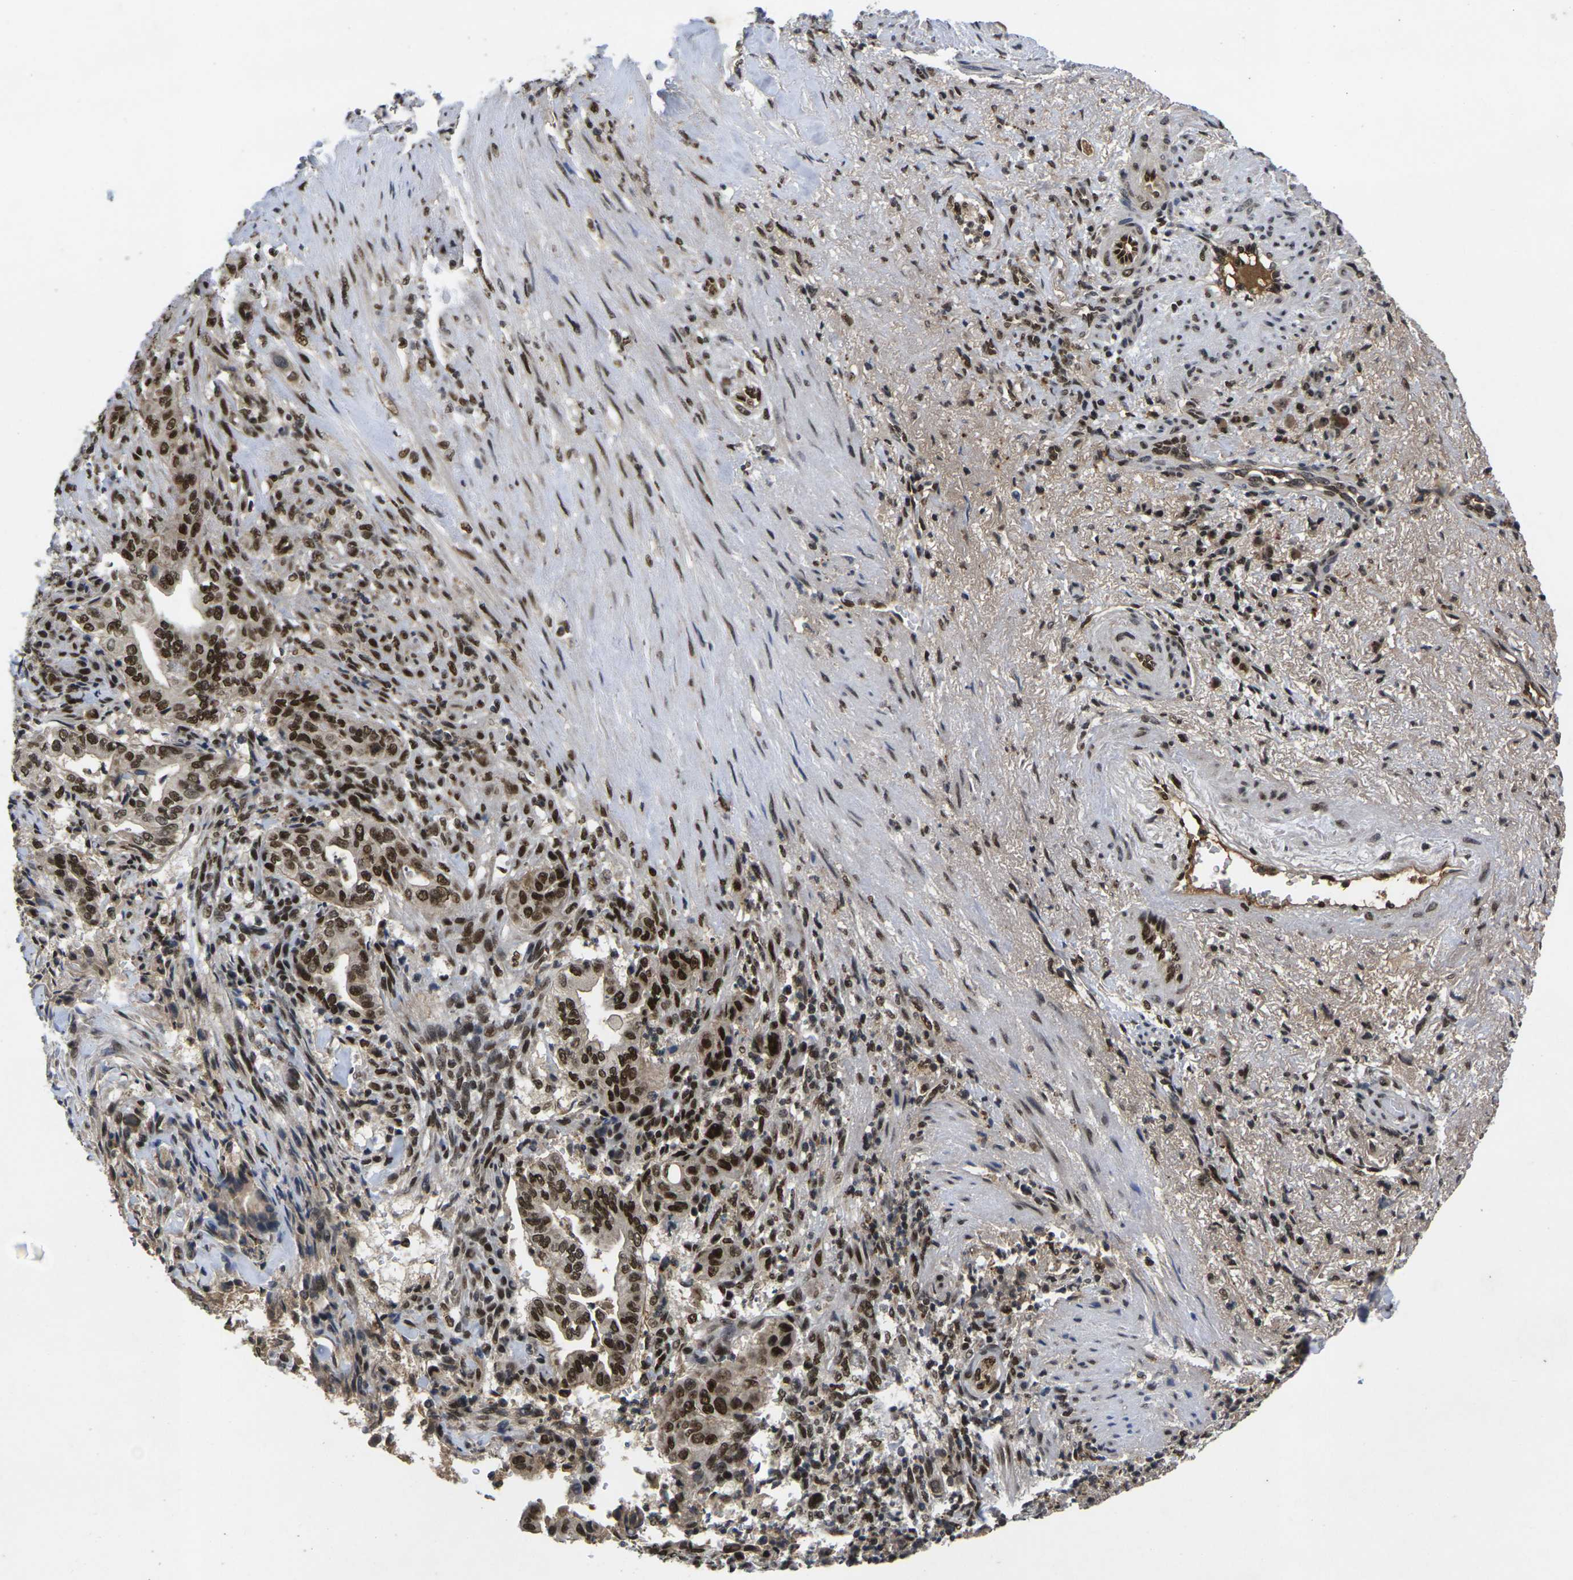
{"staining": {"intensity": "strong", "quantity": ">75%", "location": "nuclear"}, "tissue": "liver cancer", "cell_type": "Tumor cells", "image_type": "cancer", "snomed": [{"axis": "morphology", "description": "Cholangiocarcinoma"}, {"axis": "topography", "description": "Liver"}], "caption": "Immunohistochemistry (DAB (3,3'-diaminobenzidine)) staining of cholangiocarcinoma (liver) exhibits strong nuclear protein expression in about >75% of tumor cells.", "gene": "GTF2E1", "patient": {"sex": "female", "age": 67}}